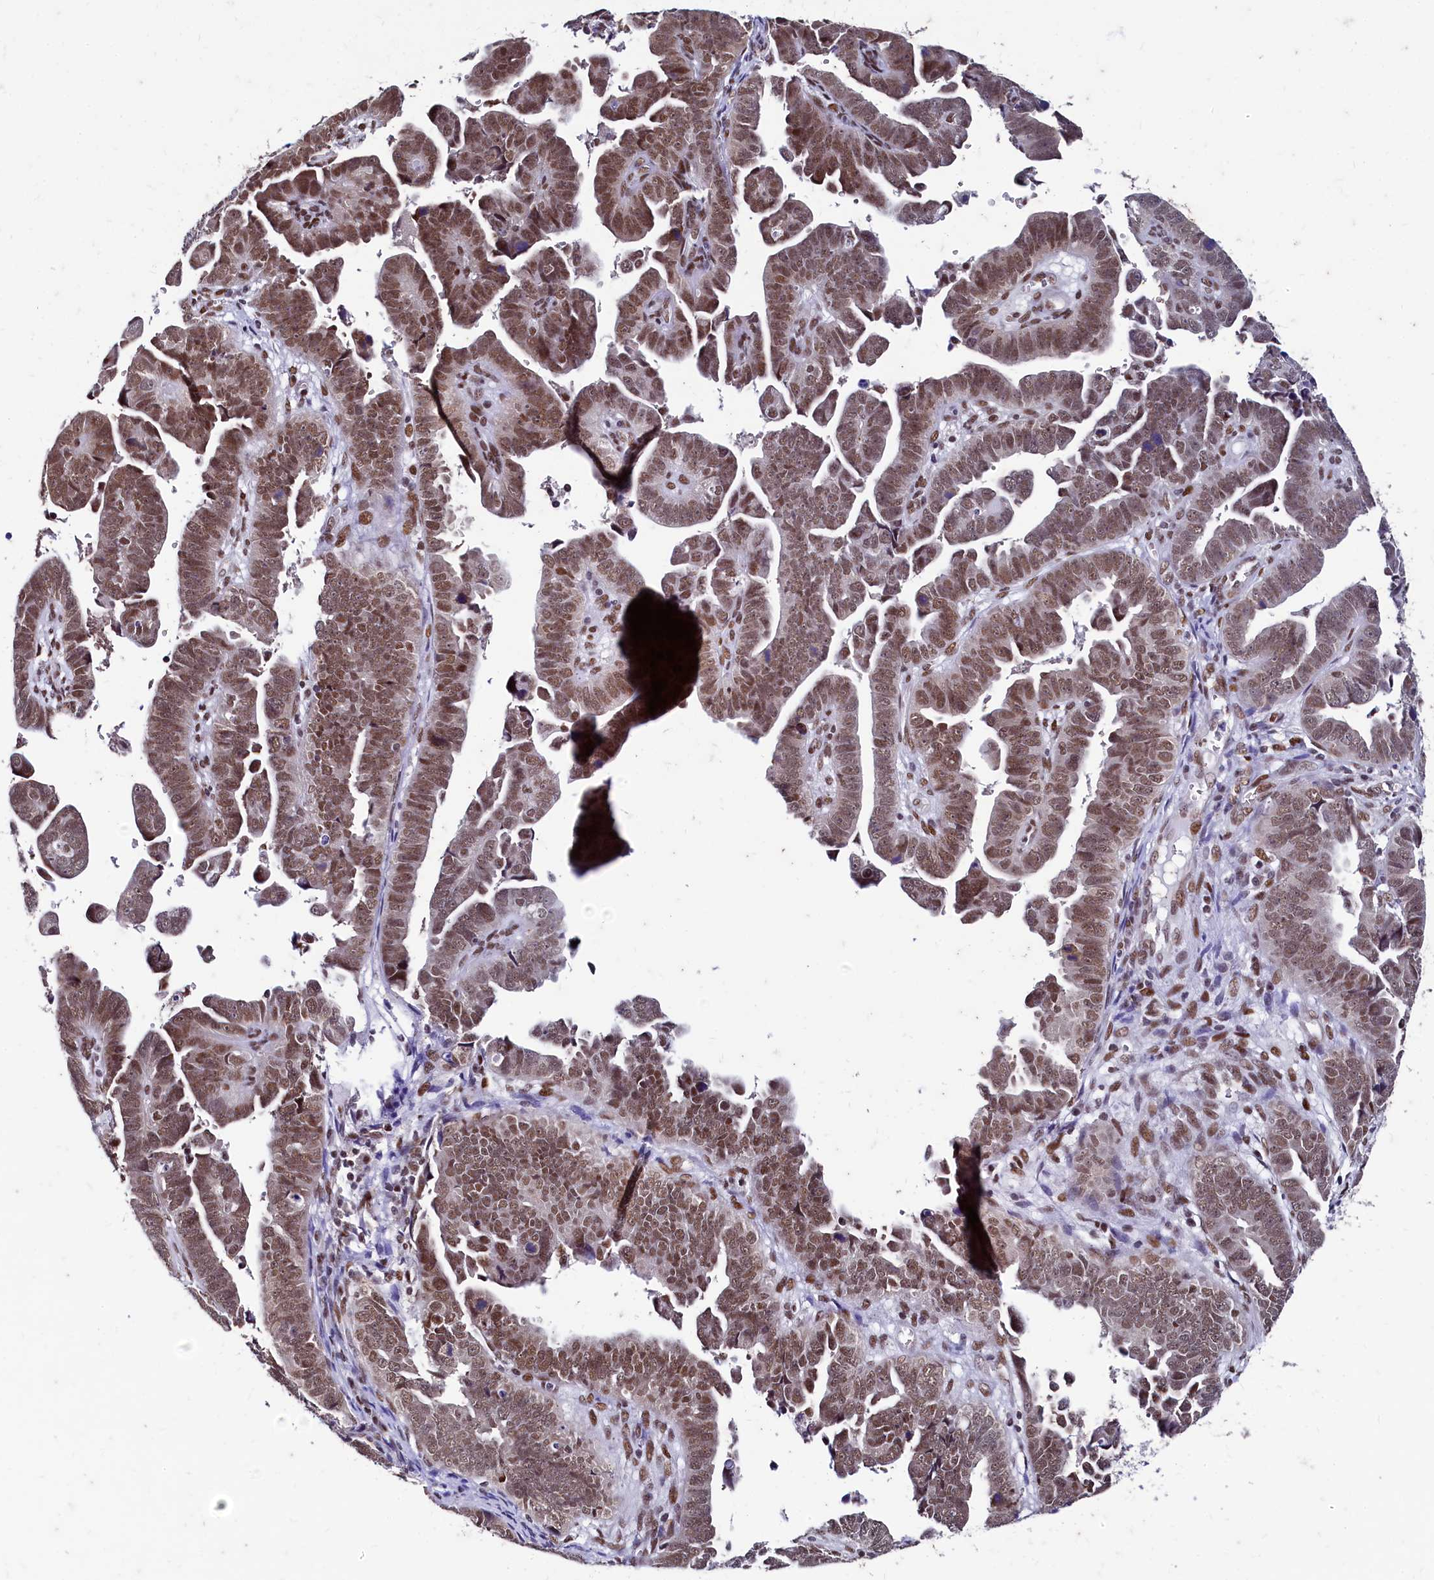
{"staining": {"intensity": "moderate", "quantity": ">75%", "location": "nuclear"}, "tissue": "endometrial cancer", "cell_type": "Tumor cells", "image_type": "cancer", "snomed": [{"axis": "morphology", "description": "Adenocarcinoma, NOS"}, {"axis": "topography", "description": "Endometrium"}], "caption": "Endometrial cancer stained for a protein (brown) reveals moderate nuclear positive staining in about >75% of tumor cells.", "gene": "CPSF7", "patient": {"sex": "female", "age": 75}}